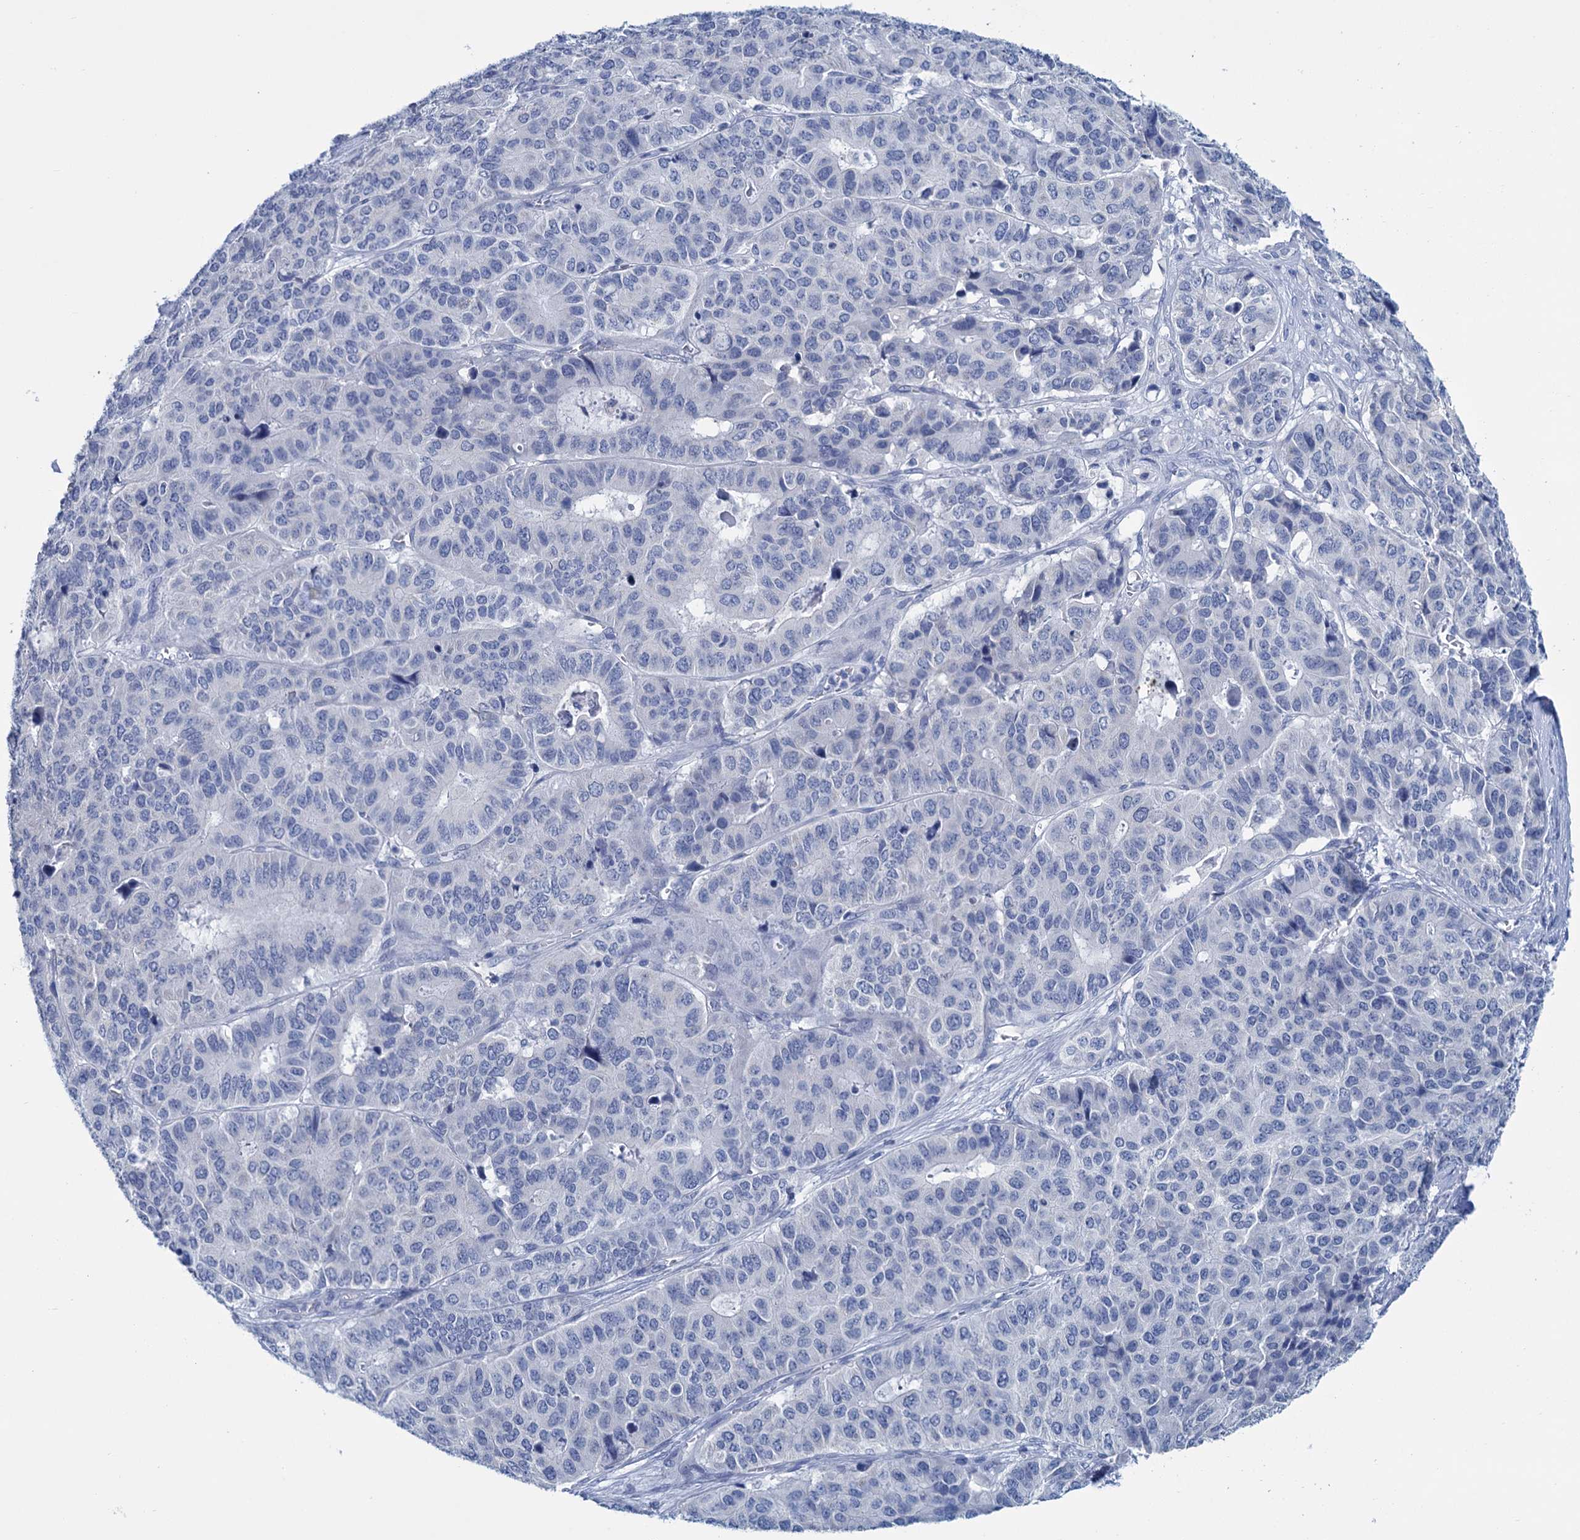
{"staining": {"intensity": "negative", "quantity": "none", "location": "none"}, "tissue": "pancreatic cancer", "cell_type": "Tumor cells", "image_type": "cancer", "snomed": [{"axis": "morphology", "description": "Adenocarcinoma, NOS"}, {"axis": "topography", "description": "Pancreas"}], "caption": "A high-resolution photomicrograph shows IHC staining of pancreatic cancer, which reveals no significant expression in tumor cells.", "gene": "MYOZ3", "patient": {"sex": "male", "age": 50}}